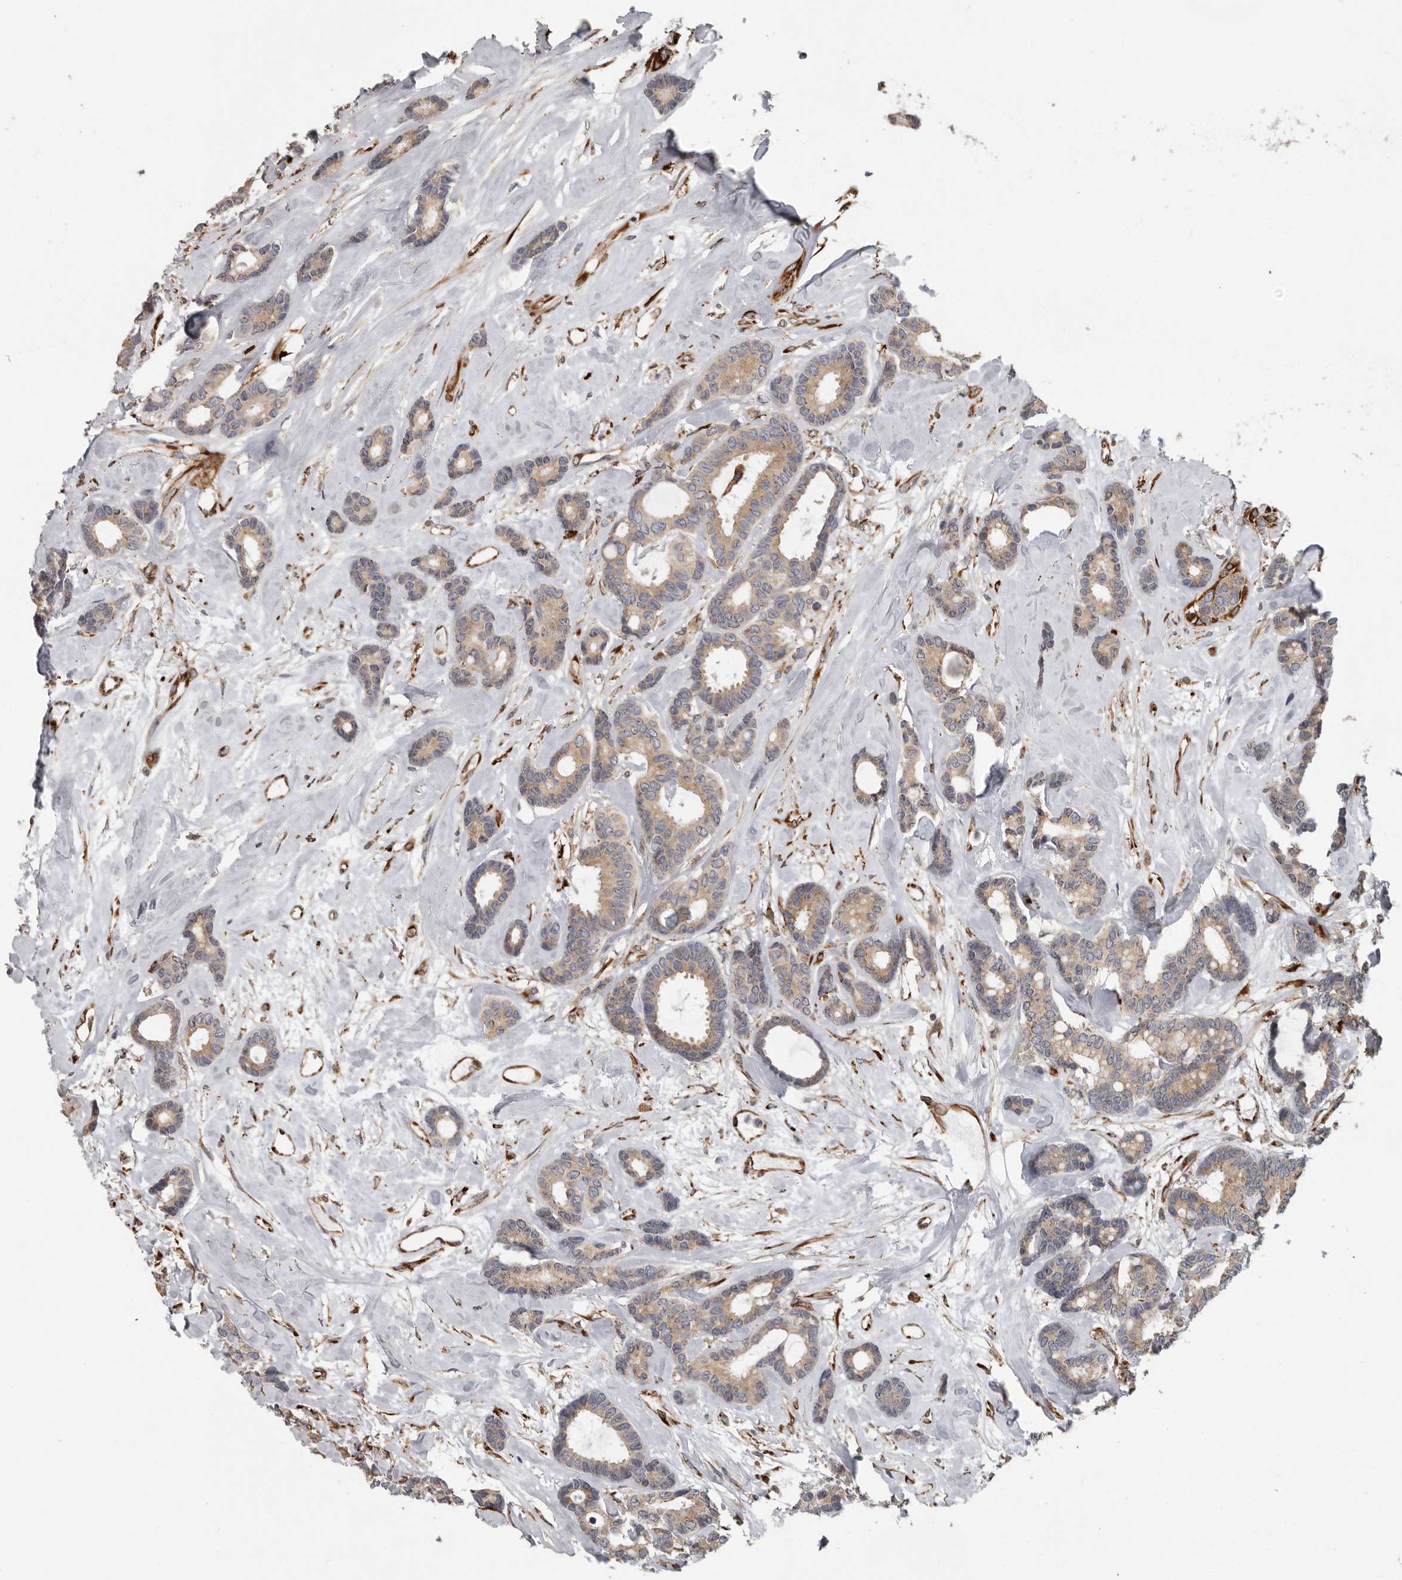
{"staining": {"intensity": "weak", "quantity": ">75%", "location": "cytoplasmic/membranous"}, "tissue": "breast cancer", "cell_type": "Tumor cells", "image_type": "cancer", "snomed": [{"axis": "morphology", "description": "Duct carcinoma"}, {"axis": "topography", "description": "Breast"}], "caption": "Immunohistochemistry photomicrograph of human breast cancer stained for a protein (brown), which reveals low levels of weak cytoplasmic/membranous positivity in about >75% of tumor cells.", "gene": "CEP350", "patient": {"sex": "female", "age": 87}}